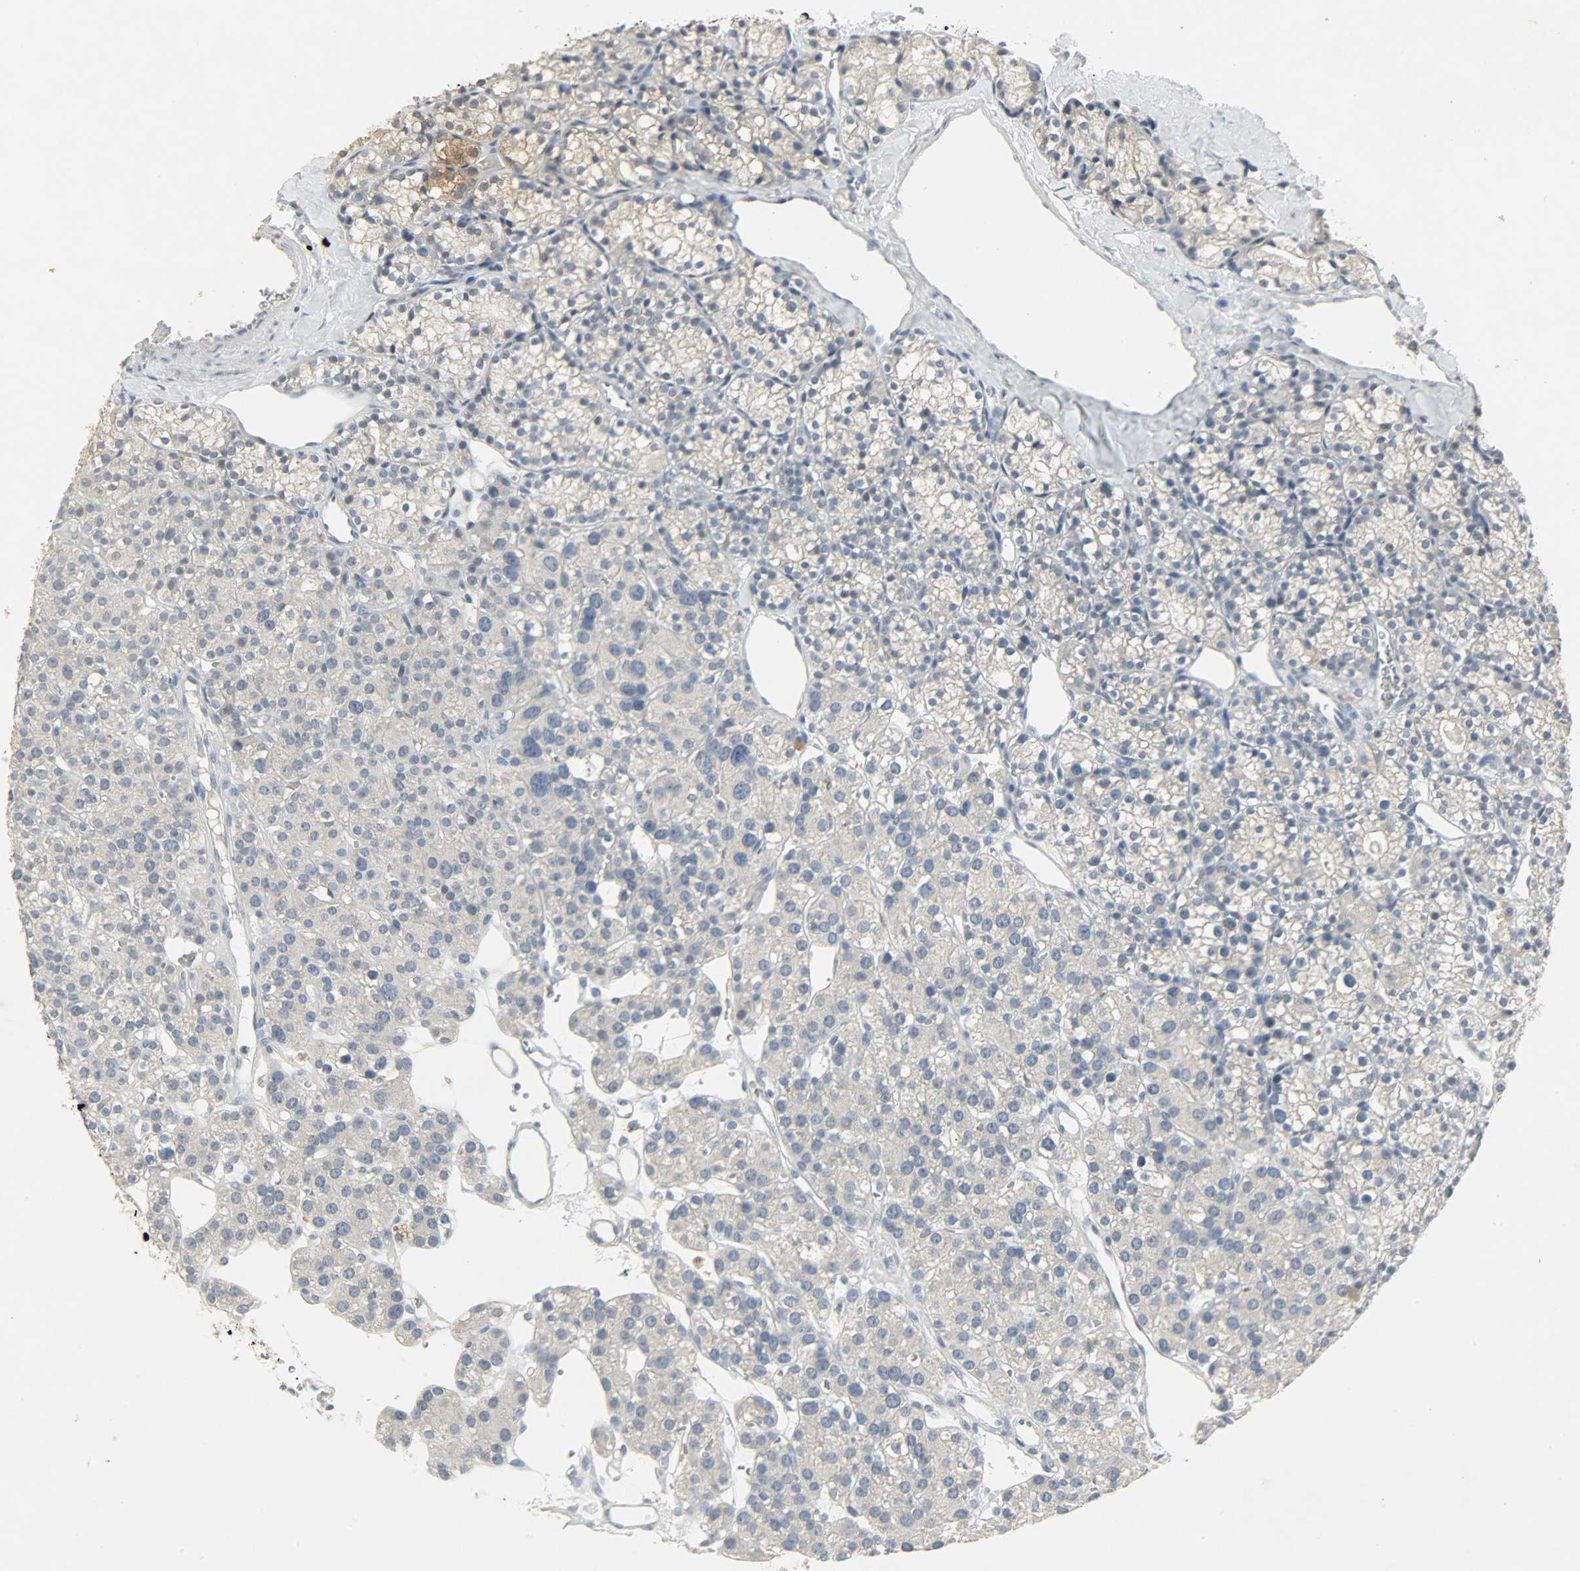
{"staining": {"intensity": "weak", "quantity": "25%-75%", "location": "cytoplasmic/membranous"}, "tissue": "parathyroid gland", "cell_type": "Glandular cells", "image_type": "normal", "snomed": [{"axis": "morphology", "description": "Normal tissue, NOS"}, {"axis": "topography", "description": "Parathyroid gland"}], "caption": "The immunohistochemical stain labels weak cytoplasmic/membranous expression in glandular cells of normal parathyroid gland.", "gene": "CAMK4", "patient": {"sex": "female", "age": 64}}